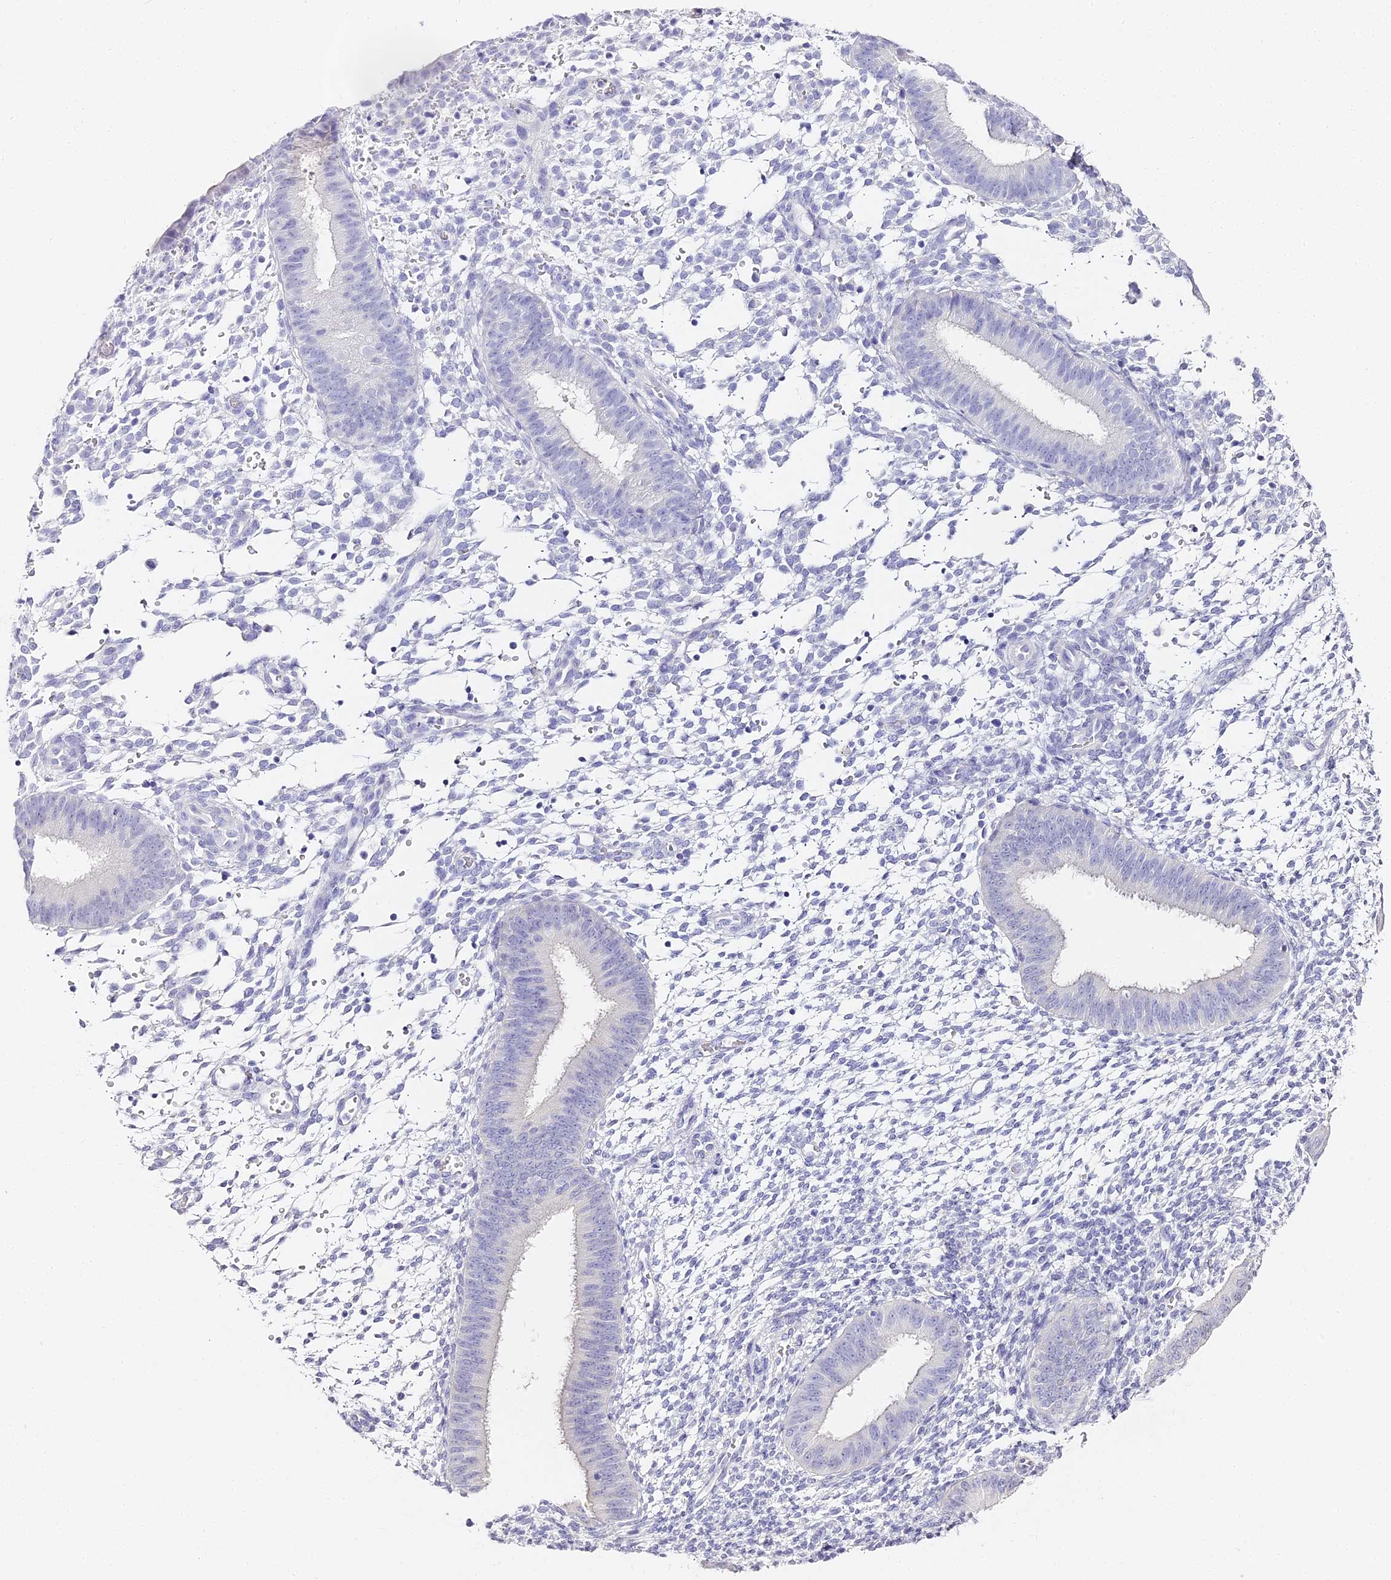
{"staining": {"intensity": "negative", "quantity": "none", "location": "none"}, "tissue": "endometrium", "cell_type": "Cells in endometrial stroma", "image_type": "normal", "snomed": [{"axis": "morphology", "description": "Normal tissue, NOS"}, {"axis": "topography", "description": "Uterus"}, {"axis": "topography", "description": "Endometrium"}], "caption": "Cells in endometrial stroma are negative for protein expression in normal human endometrium. (DAB (3,3'-diaminobenzidine) immunohistochemistry (IHC), high magnification).", "gene": "ABHD14A", "patient": {"sex": "female", "age": 48}}